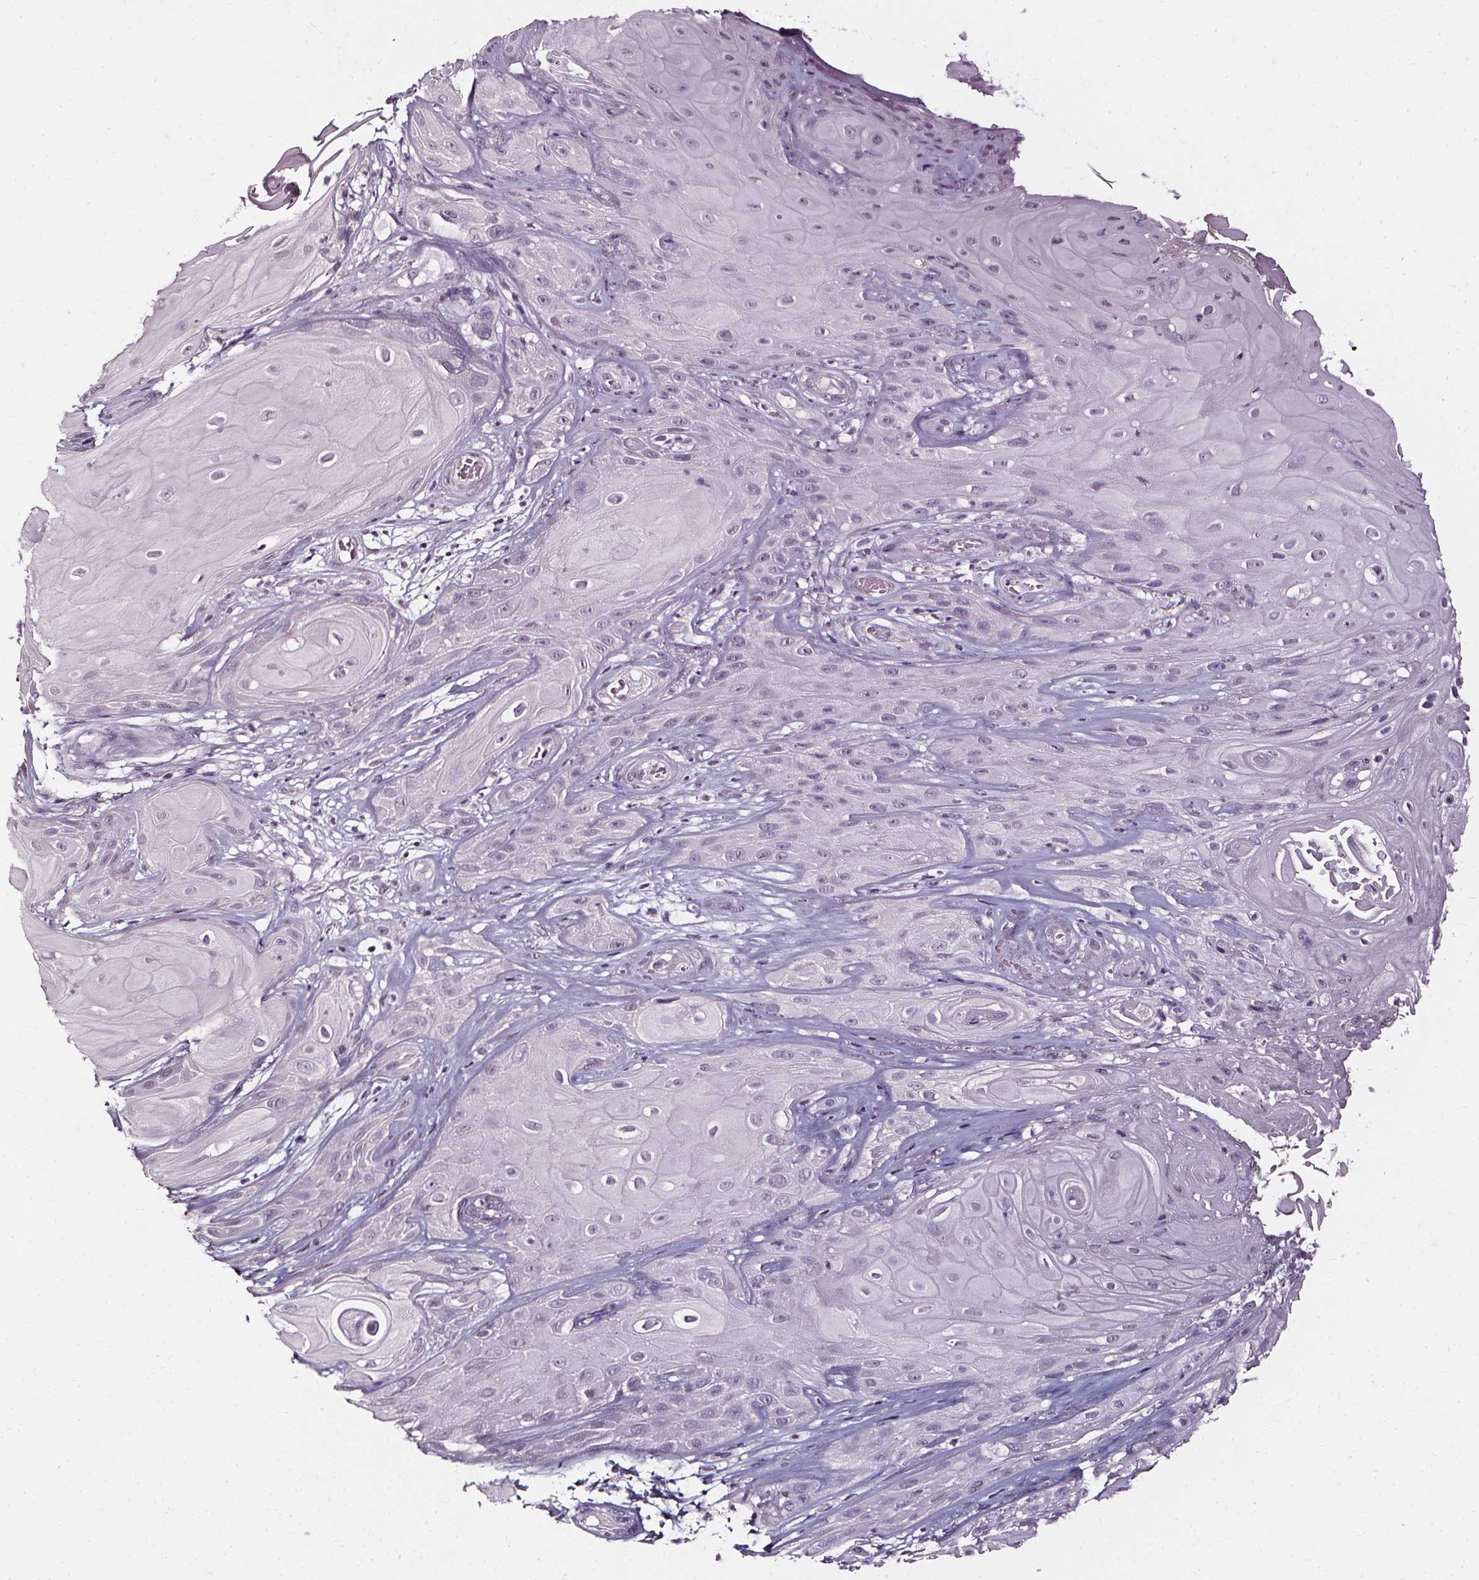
{"staining": {"intensity": "negative", "quantity": "none", "location": "none"}, "tissue": "skin cancer", "cell_type": "Tumor cells", "image_type": "cancer", "snomed": [{"axis": "morphology", "description": "Squamous cell carcinoma, NOS"}, {"axis": "topography", "description": "Skin"}], "caption": "IHC image of human skin squamous cell carcinoma stained for a protein (brown), which reveals no positivity in tumor cells.", "gene": "DEFA5", "patient": {"sex": "male", "age": 62}}